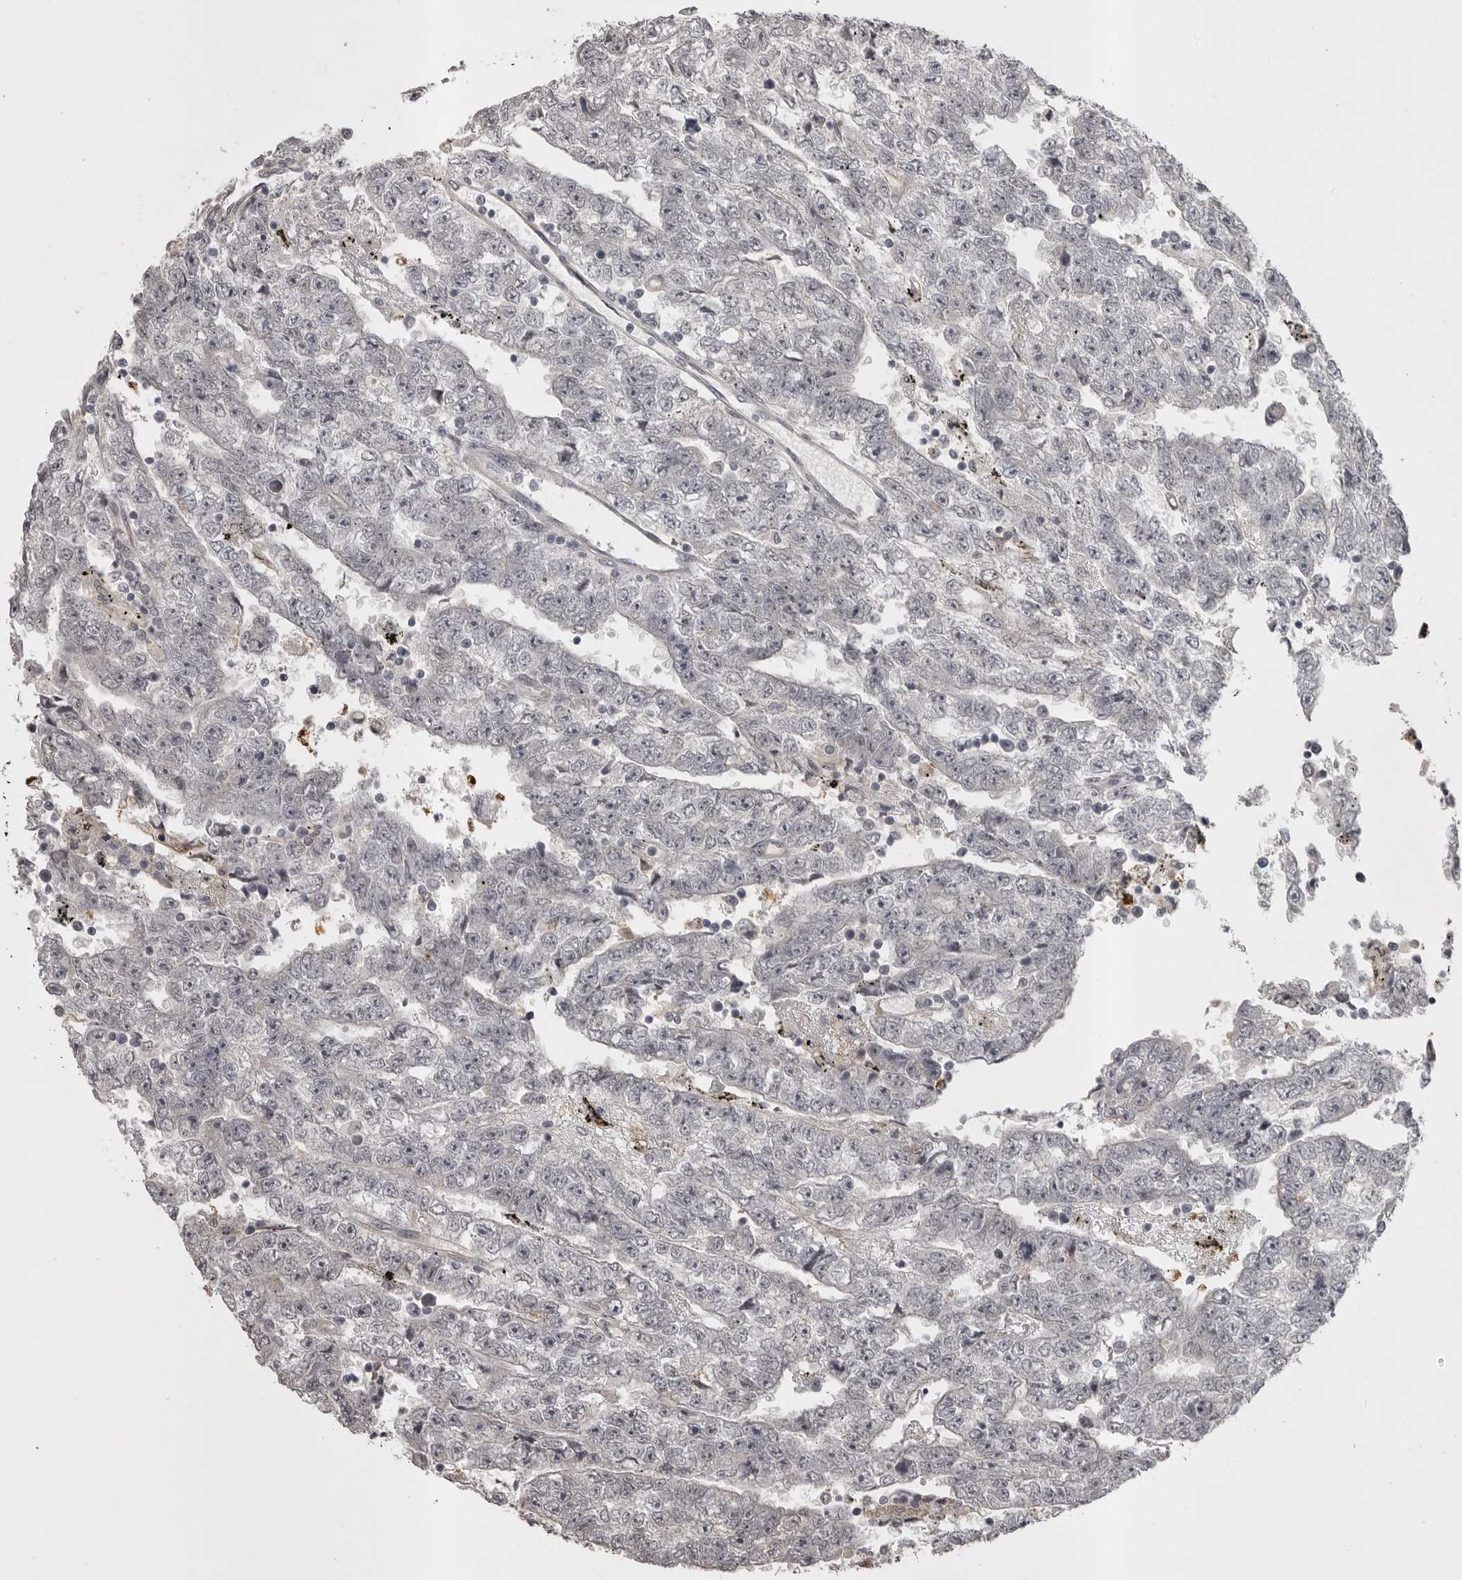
{"staining": {"intensity": "negative", "quantity": "none", "location": "none"}, "tissue": "testis cancer", "cell_type": "Tumor cells", "image_type": "cancer", "snomed": [{"axis": "morphology", "description": "Carcinoma, Embryonal, NOS"}, {"axis": "topography", "description": "Testis"}], "caption": "Immunohistochemical staining of embryonal carcinoma (testis) demonstrates no significant staining in tumor cells.", "gene": "SNX16", "patient": {"sex": "male", "age": 25}}